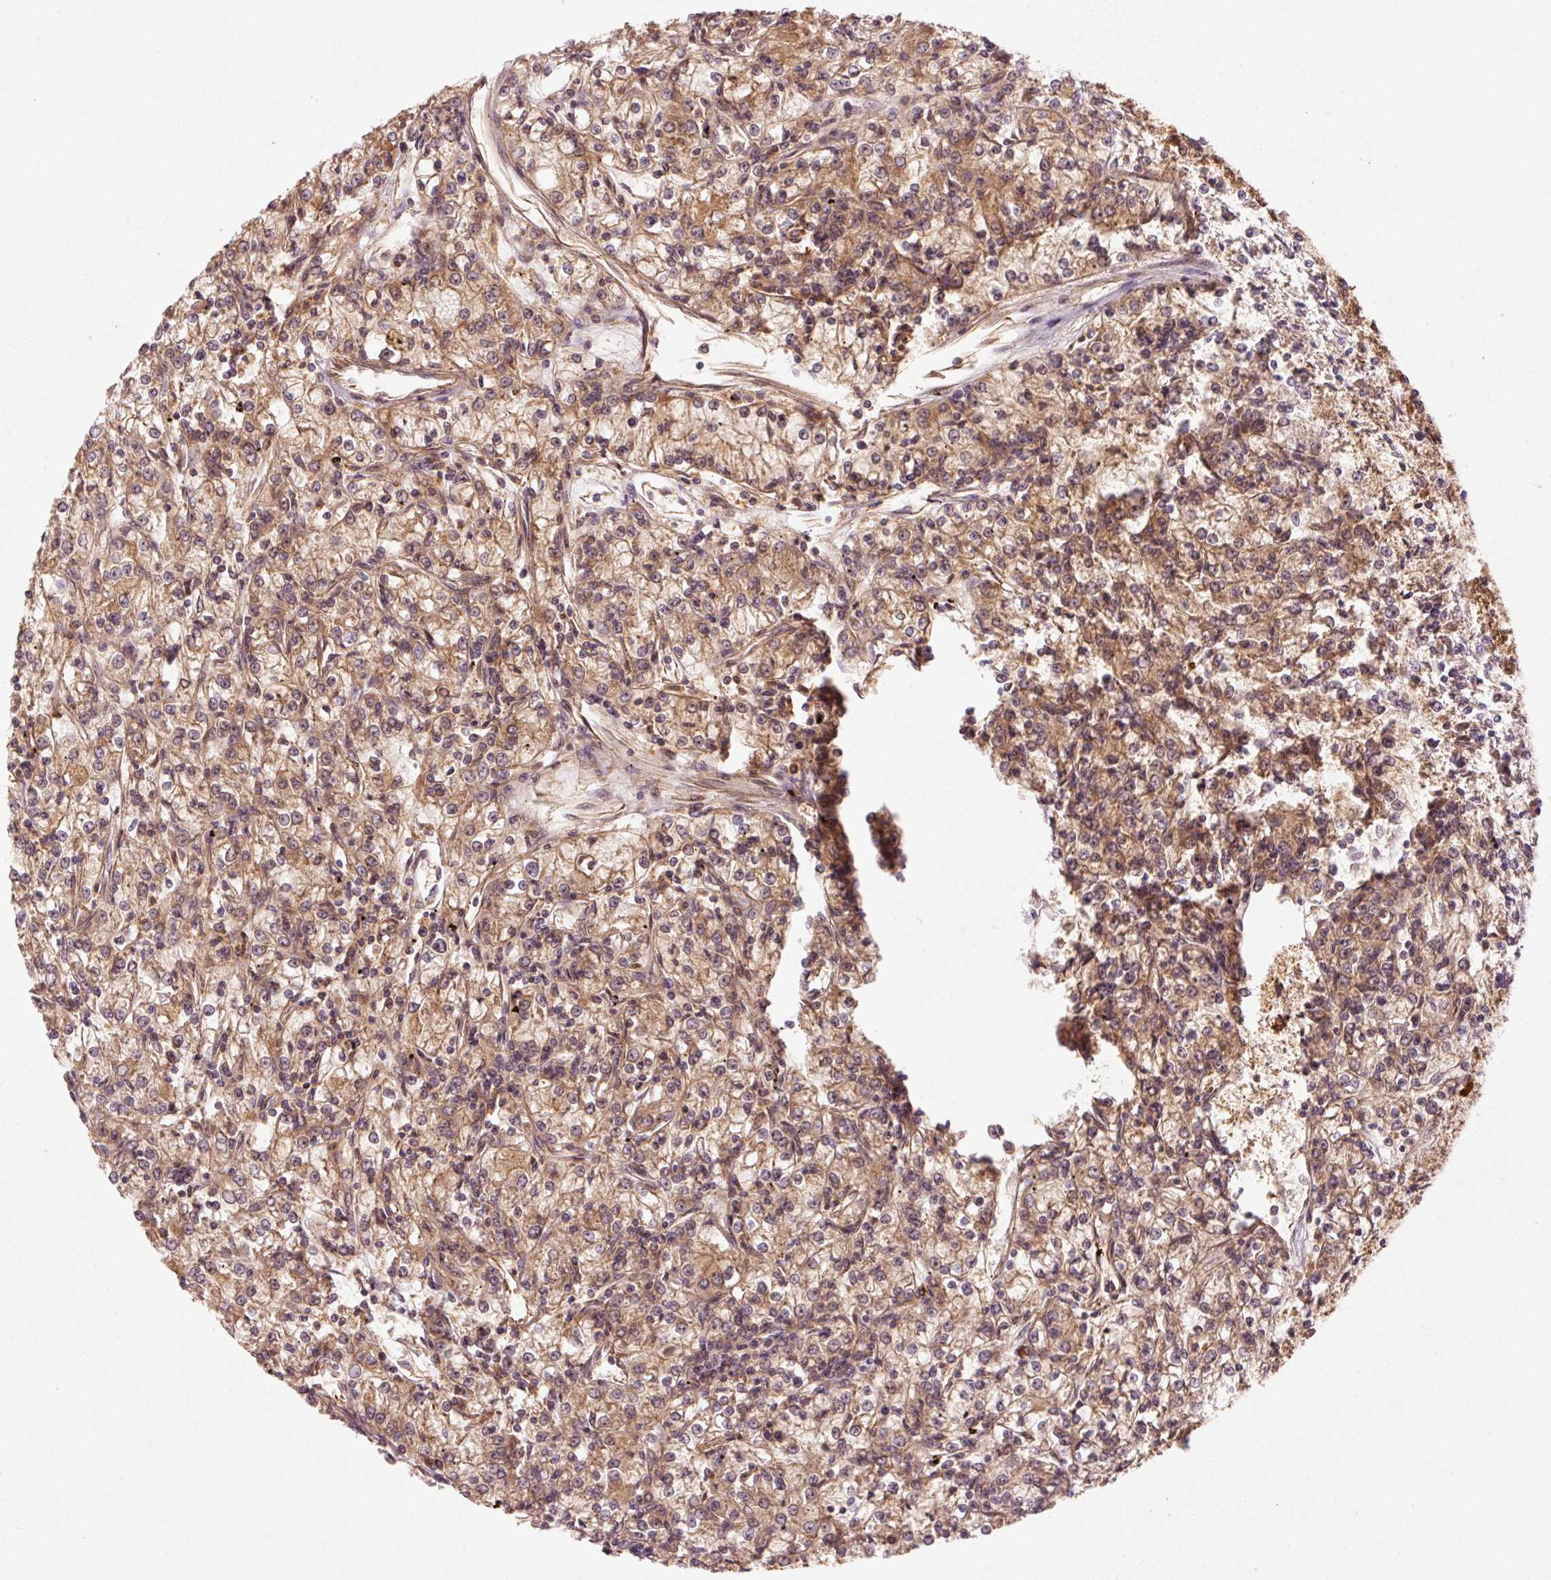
{"staining": {"intensity": "moderate", "quantity": ">75%", "location": "cytoplasmic/membranous"}, "tissue": "renal cancer", "cell_type": "Tumor cells", "image_type": "cancer", "snomed": [{"axis": "morphology", "description": "Adenocarcinoma, NOS"}, {"axis": "topography", "description": "Kidney"}], "caption": "Immunohistochemistry photomicrograph of neoplastic tissue: renal adenocarcinoma stained using immunohistochemistry (IHC) displays medium levels of moderate protein expression localized specifically in the cytoplasmic/membranous of tumor cells, appearing as a cytoplasmic/membranous brown color.", "gene": "CTNNA1", "patient": {"sex": "female", "age": 59}}